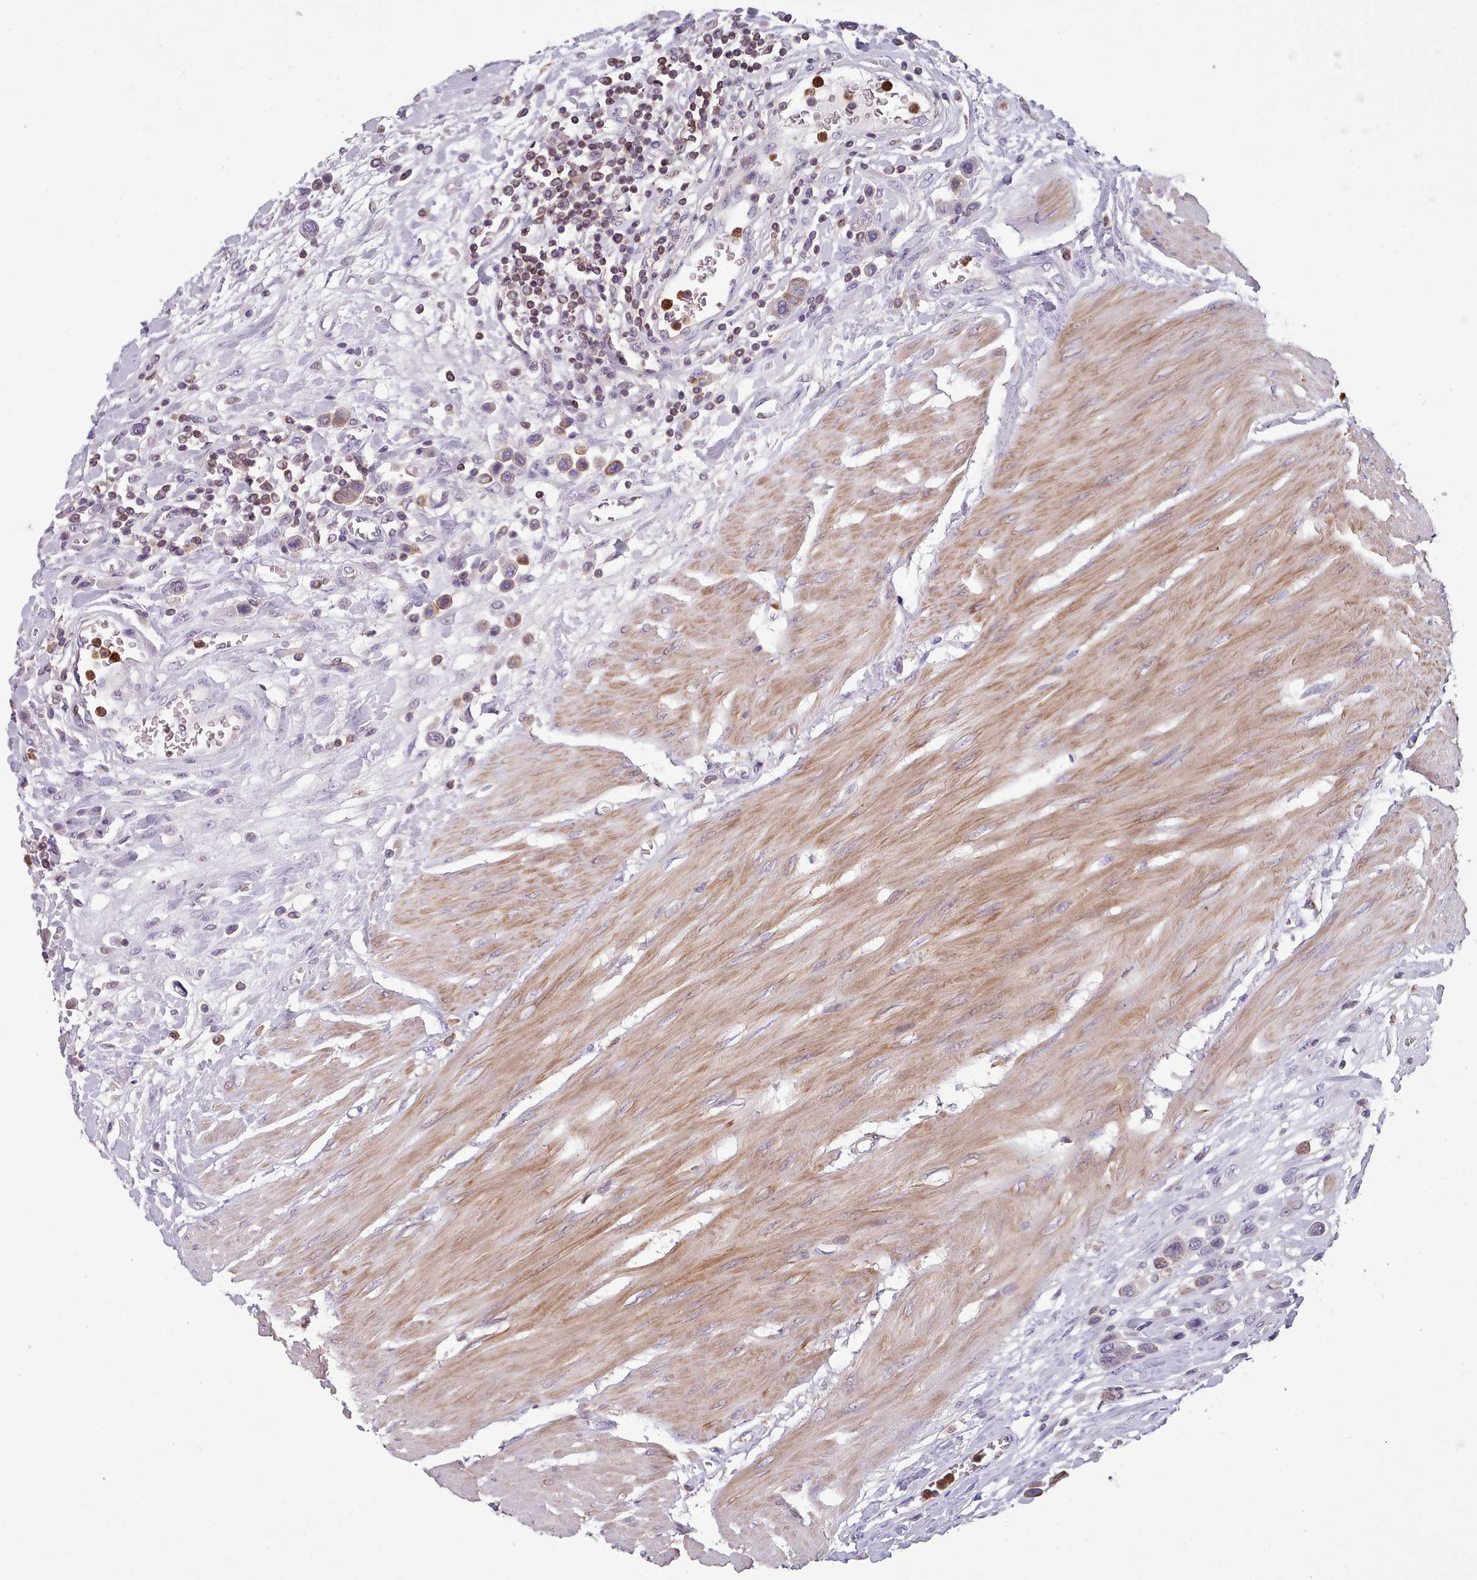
{"staining": {"intensity": "moderate", "quantity": "<25%", "location": "cytoplasmic/membranous"}, "tissue": "urothelial cancer", "cell_type": "Tumor cells", "image_type": "cancer", "snomed": [{"axis": "morphology", "description": "Urothelial carcinoma, High grade"}, {"axis": "topography", "description": "Urinary bladder"}], "caption": "Immunohistochemistry (IHC) staining of urothelial carcinoma (high-grade), which displays low levels of moderate cytoplasmic/membranous staining in approximately <25% of tumor cells indicating moderate cytoplasmic/membranous protein staining. The staining was performed using DAB (brown) for protein detection and nuclei were counterstained in hematoxylin (blue).", "gene": "RAC2", "patient": {"sex": "male", "age": 50}}